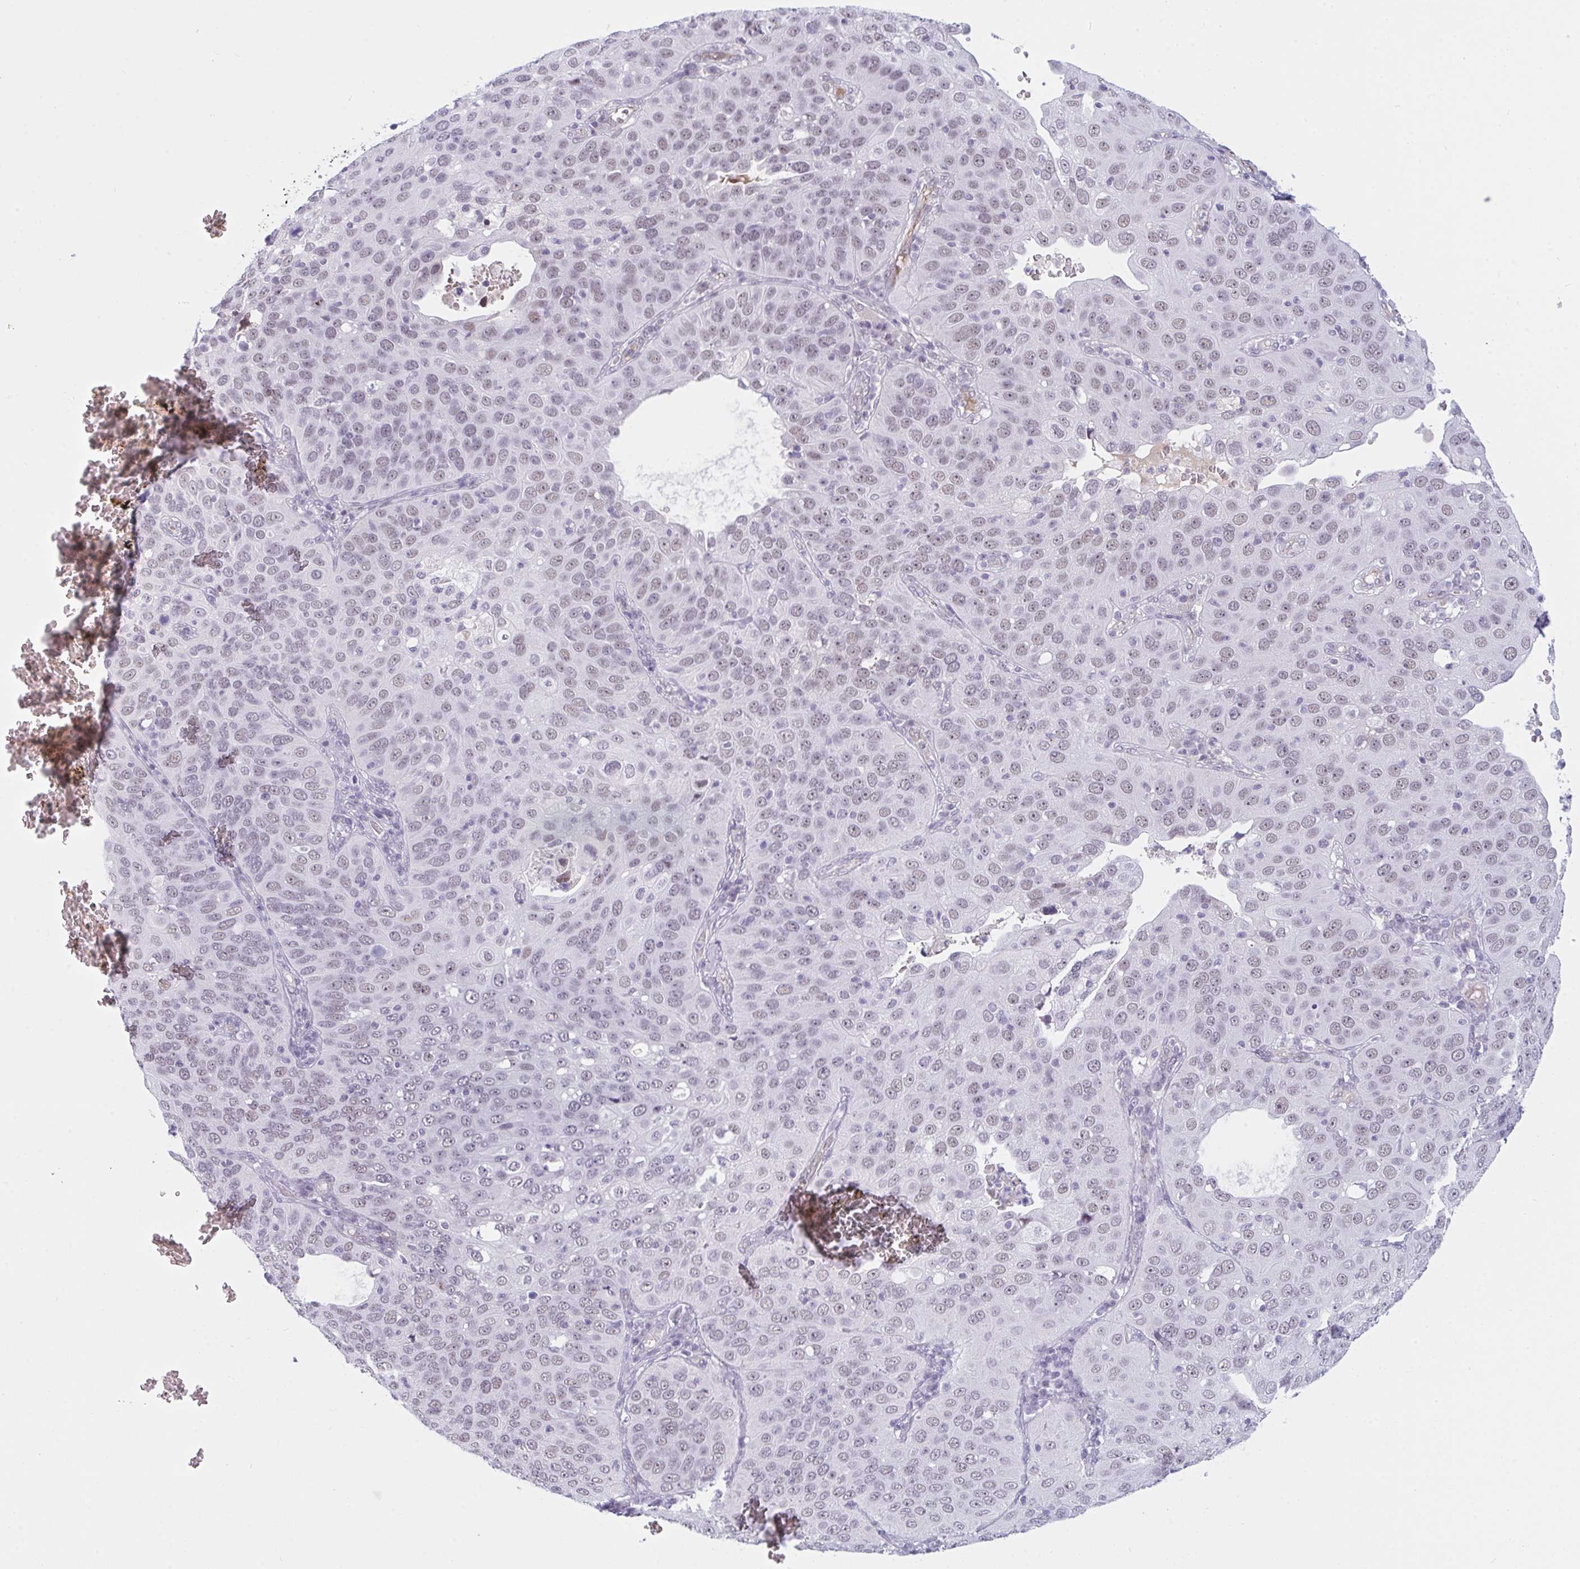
{"staining": {"intensity": "weak", "quantity": "25%-75%", "location": "nuclear"}, "tissue": "cervical cancer", "cell_type": "Tumor cells", "image_type": "cancer", "snomed": [{"axis": "morphology", "description": "Squamous cell carcinoma, NOS"}, {"axis": "topography", "description": "Cervix"}], "caption": "Tumor cells reveal low levels of weak nuclear expression in approximately 25%-75% of cells in cervical squamous cell carcinoma.", "gene": "DSCAML1", "patient": {"sex": "female", "age": 36}}